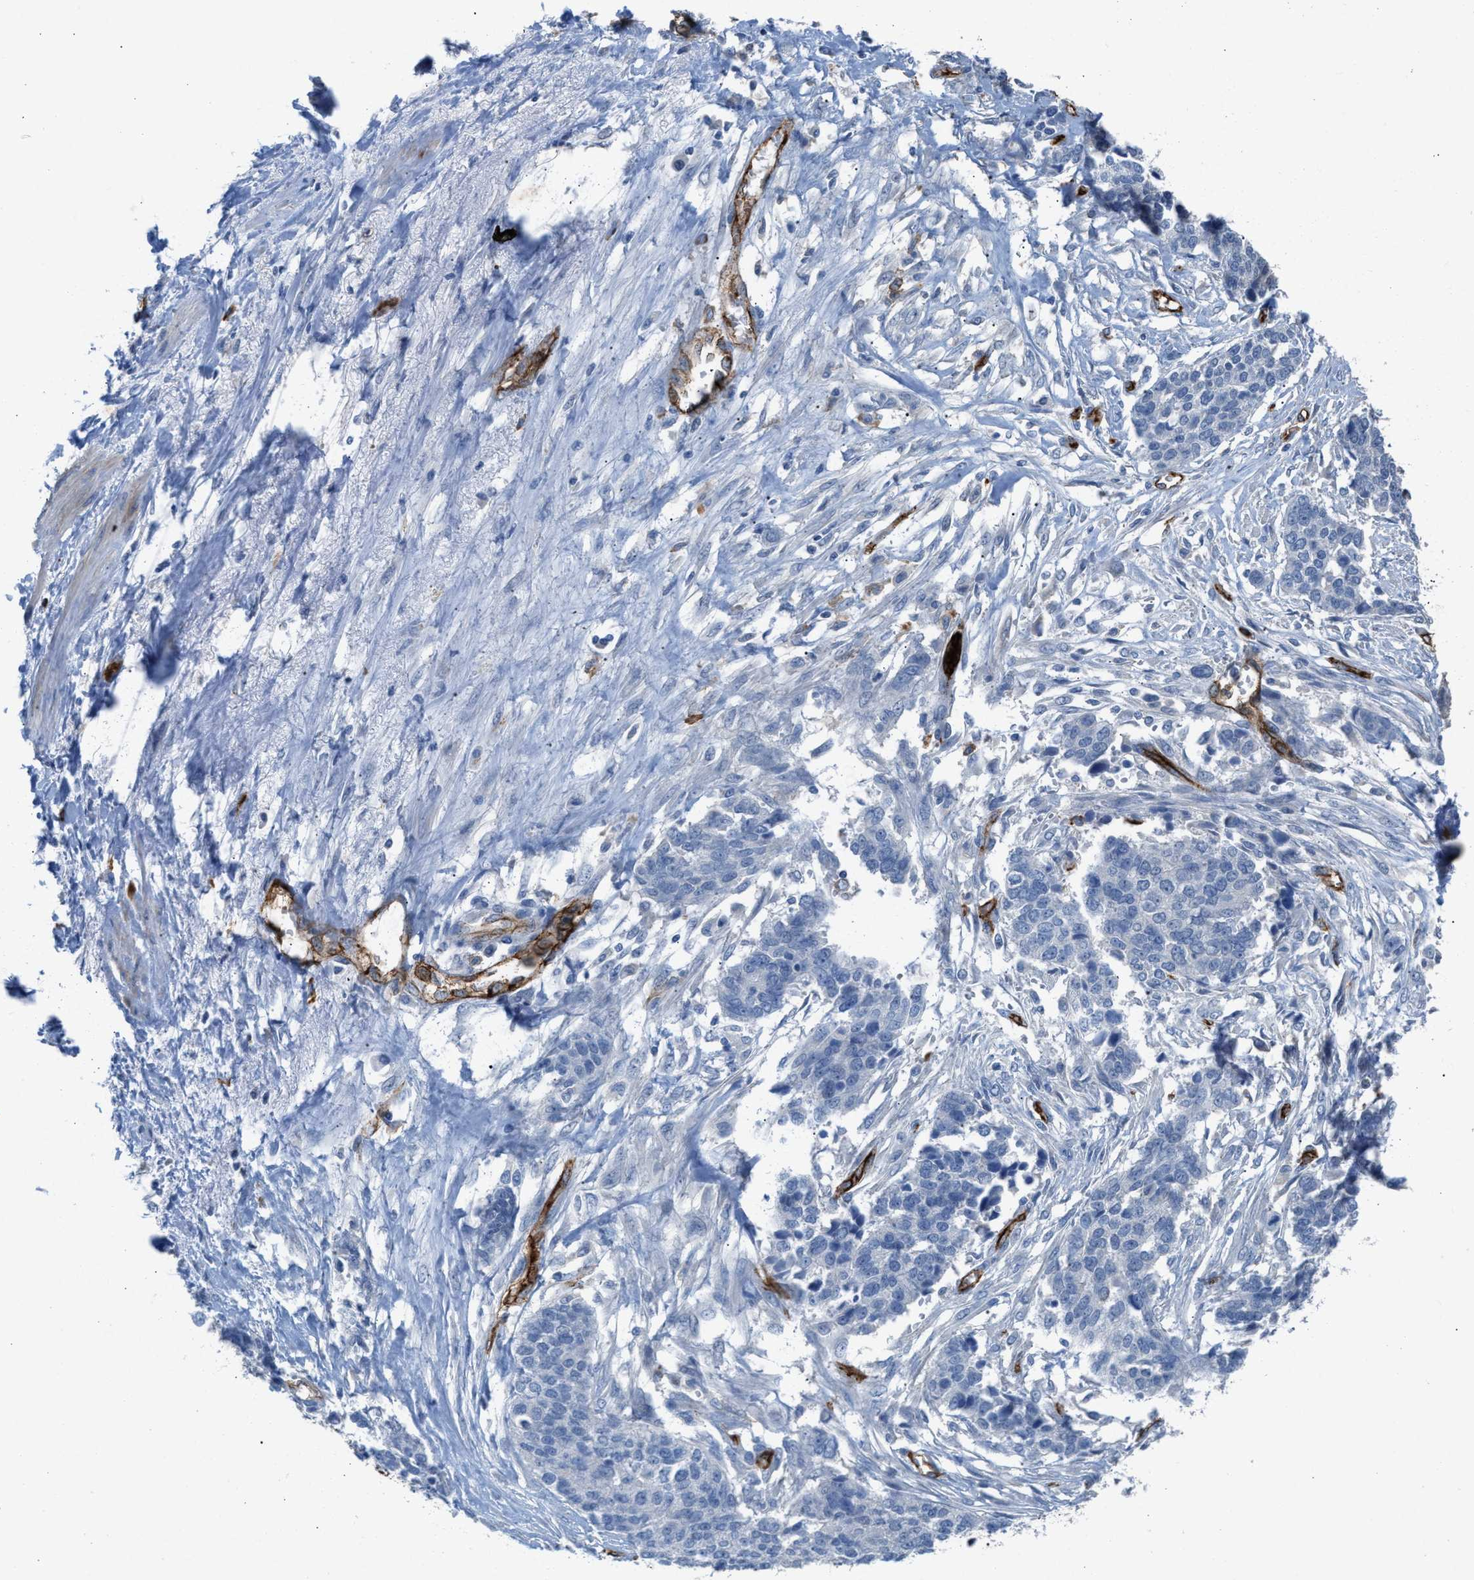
{"staining": {"intensity": "negative", "quantity": "none", "location": "none"}, "tissue": "ovarian cancer", "cell_type": "Tumor cells", "image_type": "cancer", "snomed": [{"axis": "morphology", "description": "Cystadenocarcinoma, serous, NOS"}, {"axis": "topography", "description": "Ovary"}], "caption": "Human ovarian serous cystadenocarcinoma stained for a protein using immunohistochemistry reveals no staining in tumor cells.", "gene": "DYSF", "patient": {"sex": "female", "age": 44}}